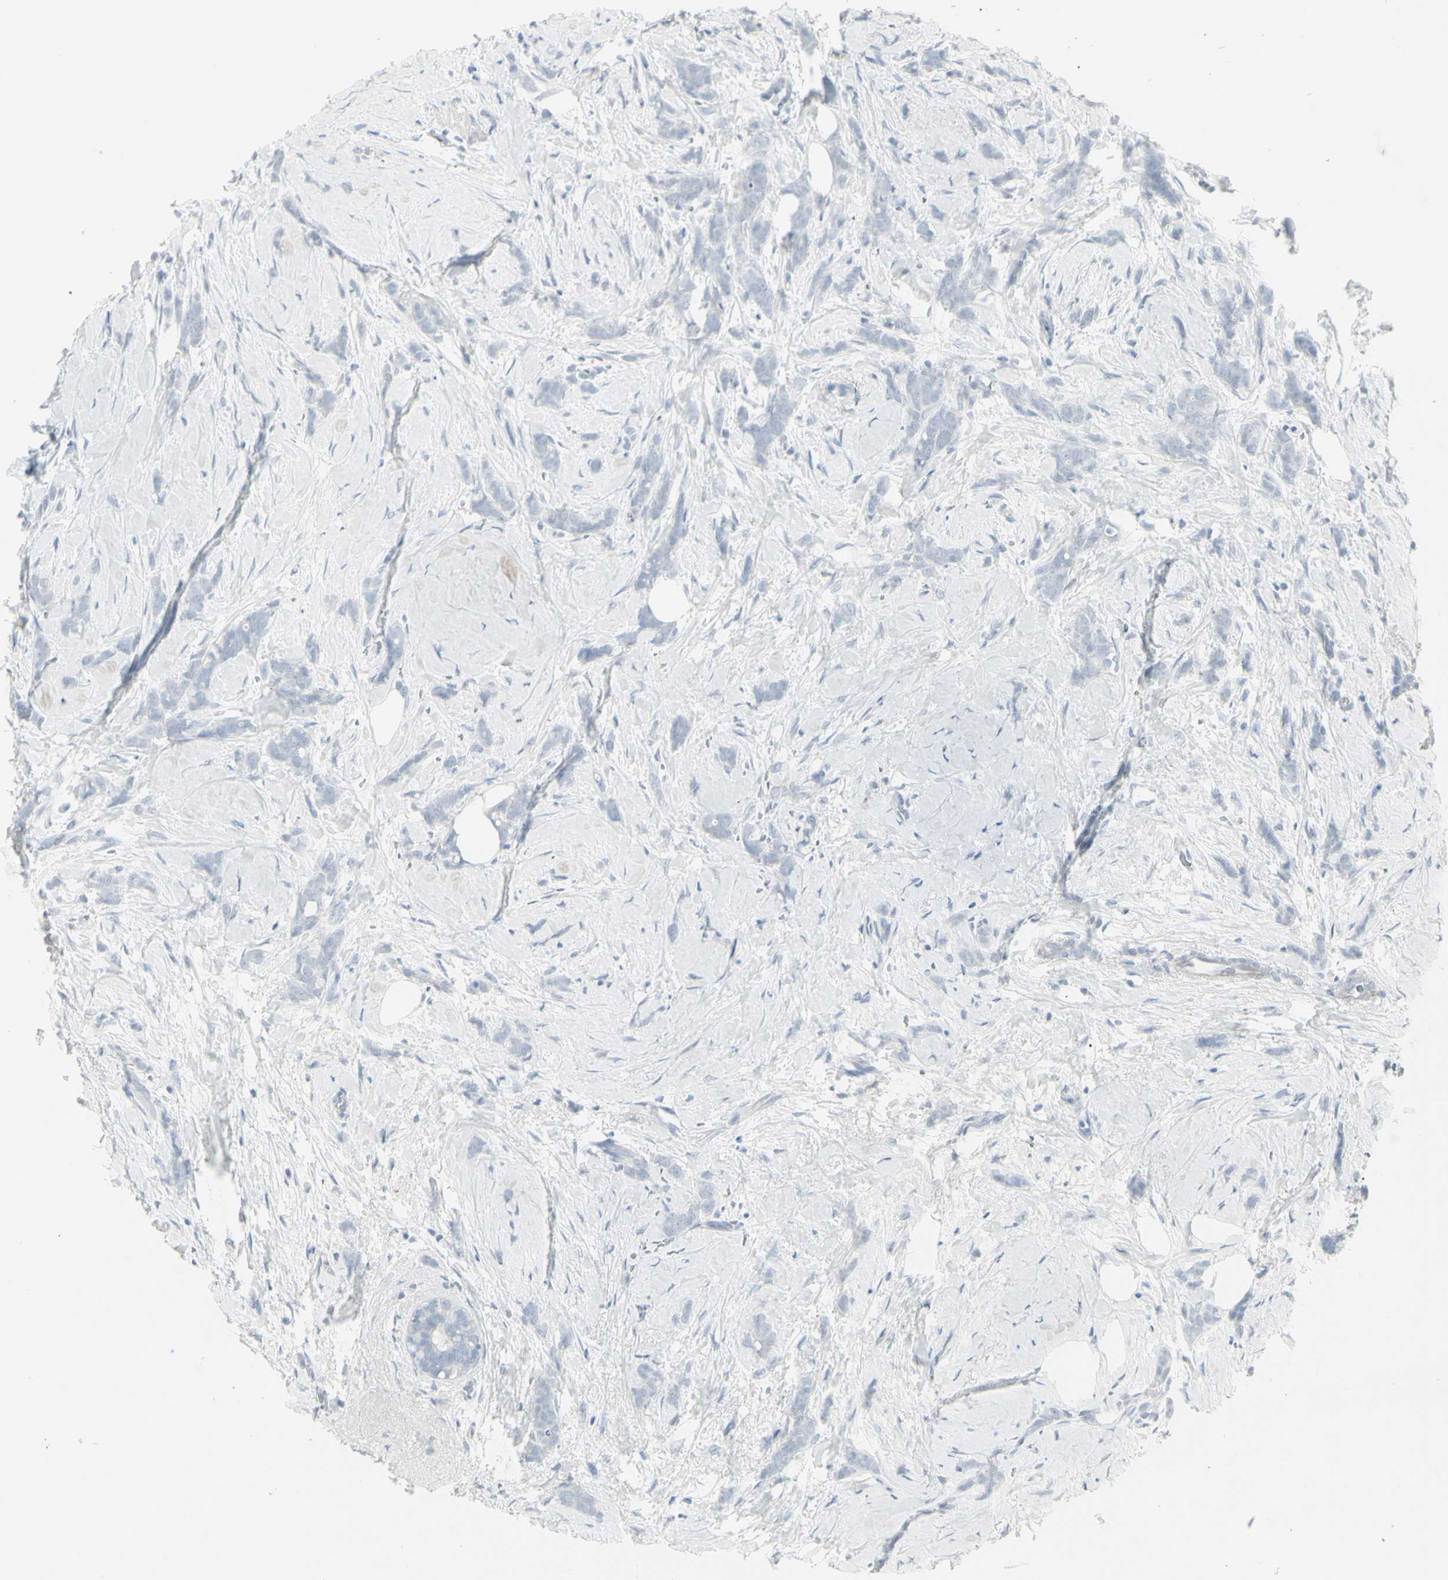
{"staining": {"intensity": "negative", "quantity": "none", "location": "none"}, "tissue": "breast cancer", "cell_type": "Tumor cells", "image_type": "cancer", "snomed": [{"axis": "morphology", "description": "Lobular carcinoma, in situ"}, {"axis": "morphology", "description": "Lobular carcinoma"}, {"axis": "topography", "description": "Breast"}], "caption": "IHC photomicrograph of breast cancer (lobular carcinoma) stained for a protein (brown), which displays no expression in tumor cells.", "gene": "YBX2", "patient": {"sex": "female", "age": 41}}